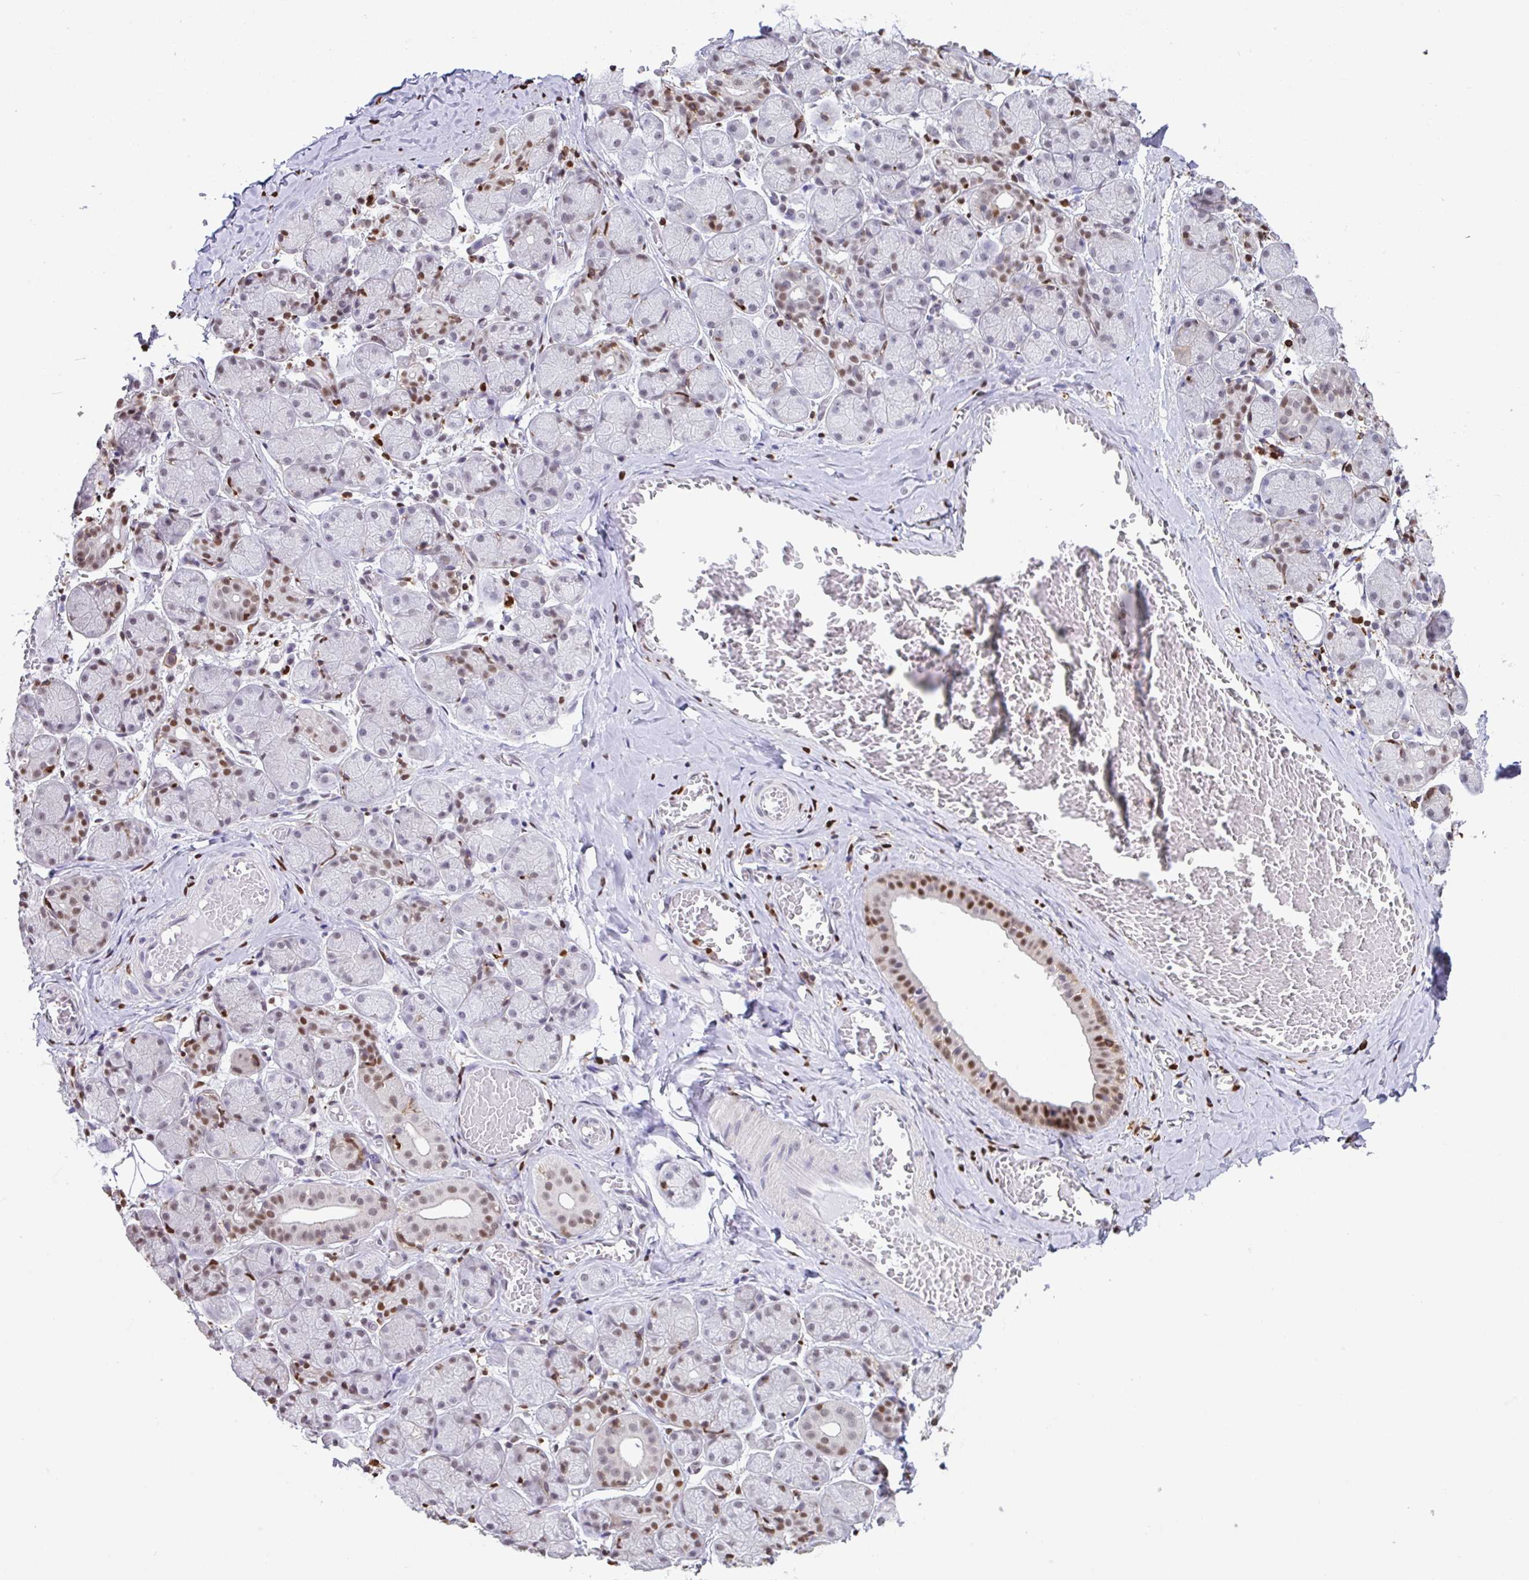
{"staining": {"intensity": "moderate", "quantity": "25%-75%", "location": "nuclear"}, "tissue": "salivary gland", "cell_type": "Glandular cells", "image_type": "normal", "snomed": [{"axis": "morphology", "description": "Normal tissue, NOS"}, {"axis": "topography", "description": "Salivary gland"}], "caption": "Glandular cells exhibit medium levels of moderate nuclear positivity in approximately 25%-75% of cells in normal salivary gland.", "gene": "BTBD10", "patient": {"sex": "female", "age": 24}}